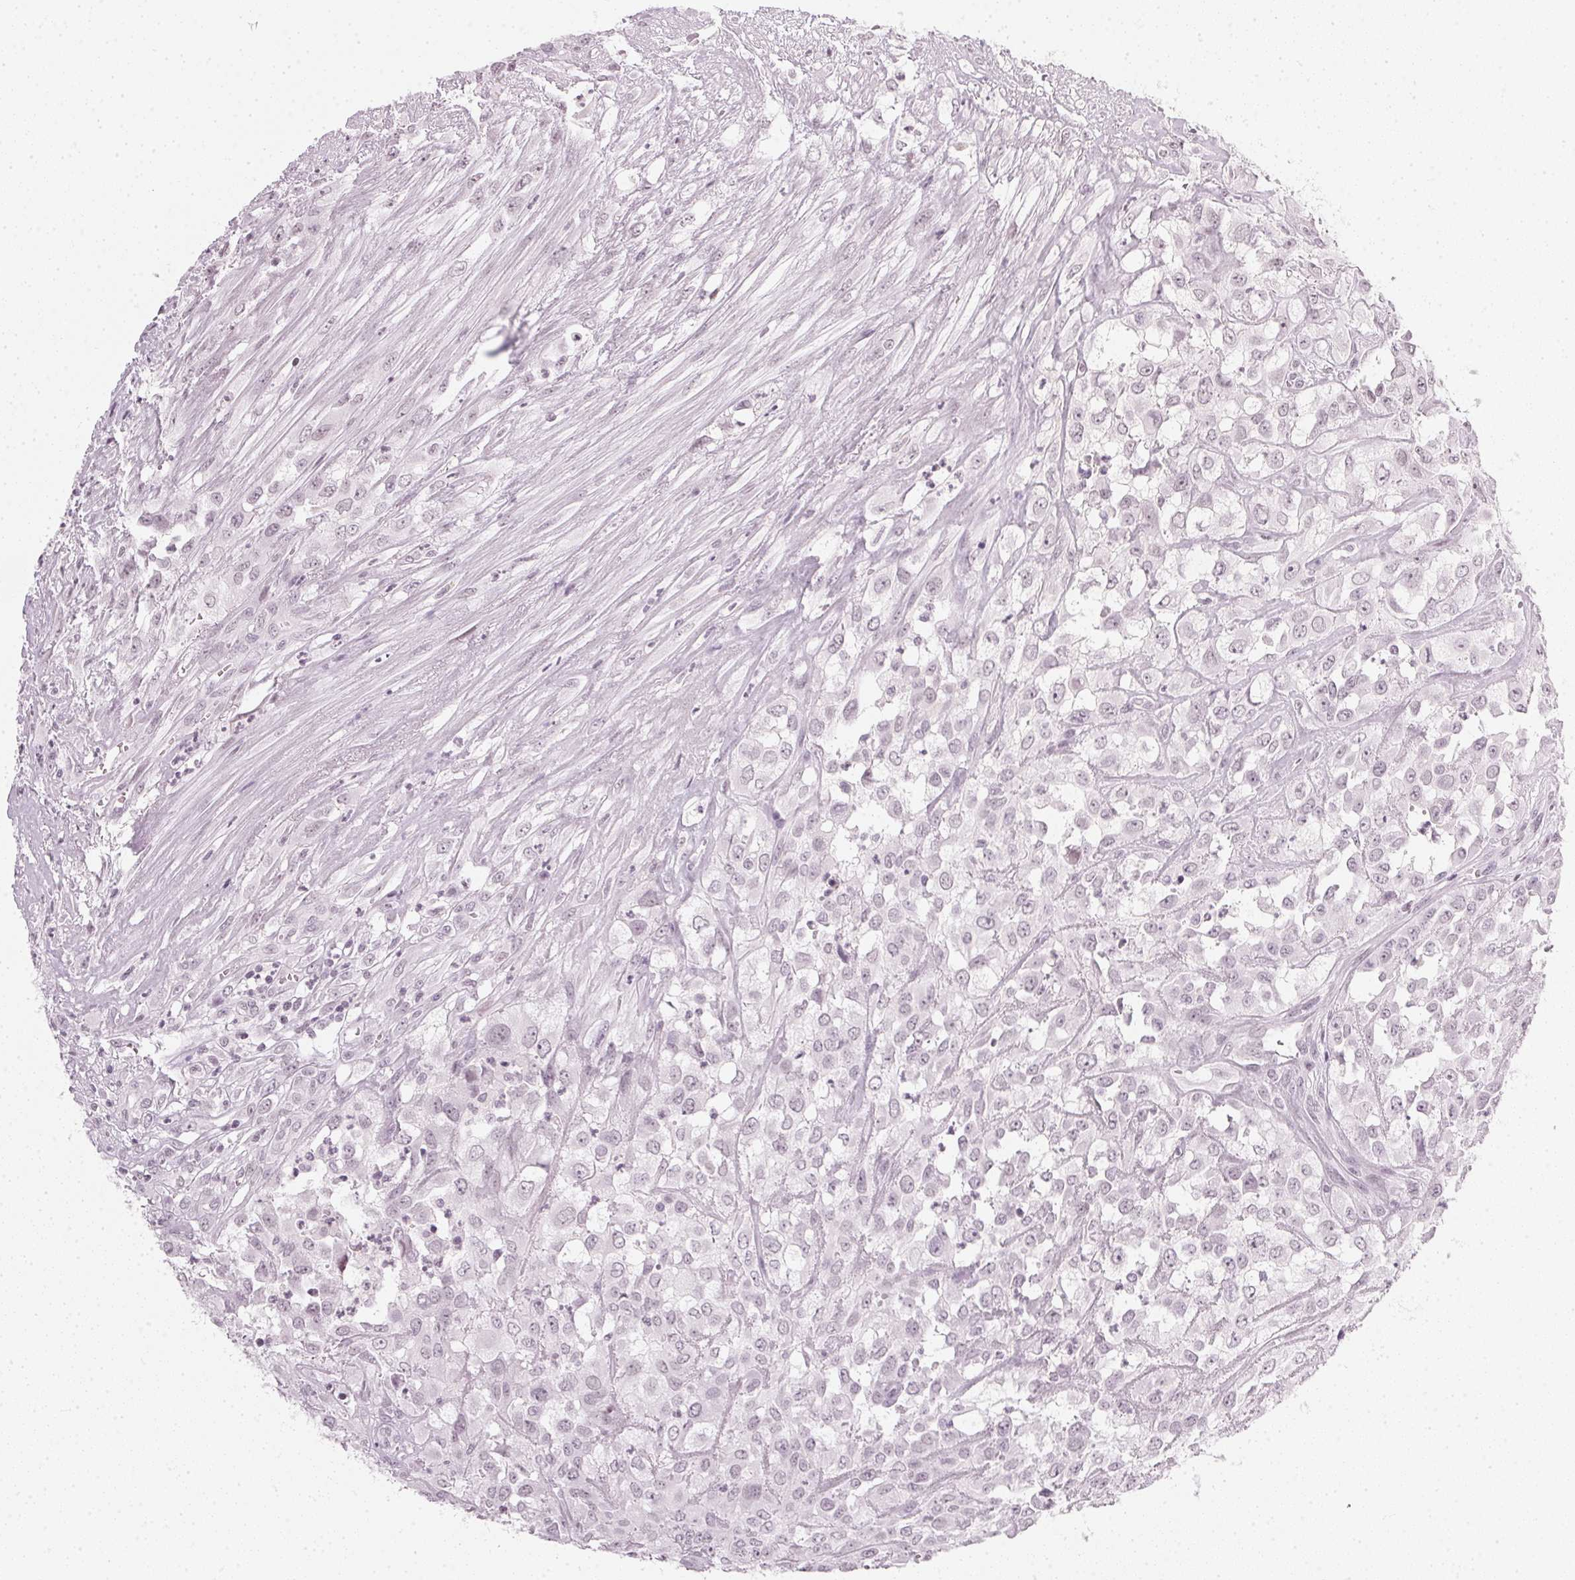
{"staining": {"intensity": "negative", "quantity": "none", "location": "none"}, "tissue": "urothelial cancer", "cell_type": "Tumor cells", "image_type": "cancer", "snomed": [{"axis": "morphology", "description": "Urothelial carcinoma, High grade"}, {"axis": "topography", "description": "Urinary bladder"}], "caption": "Urothelial carcinoma (high-grade) stained for a protein using immunohistochemistry (IHC) shows no positivity tumor cells.", "gene": "DNAJC6", "patient": {"sex": "male", "age": 67}}